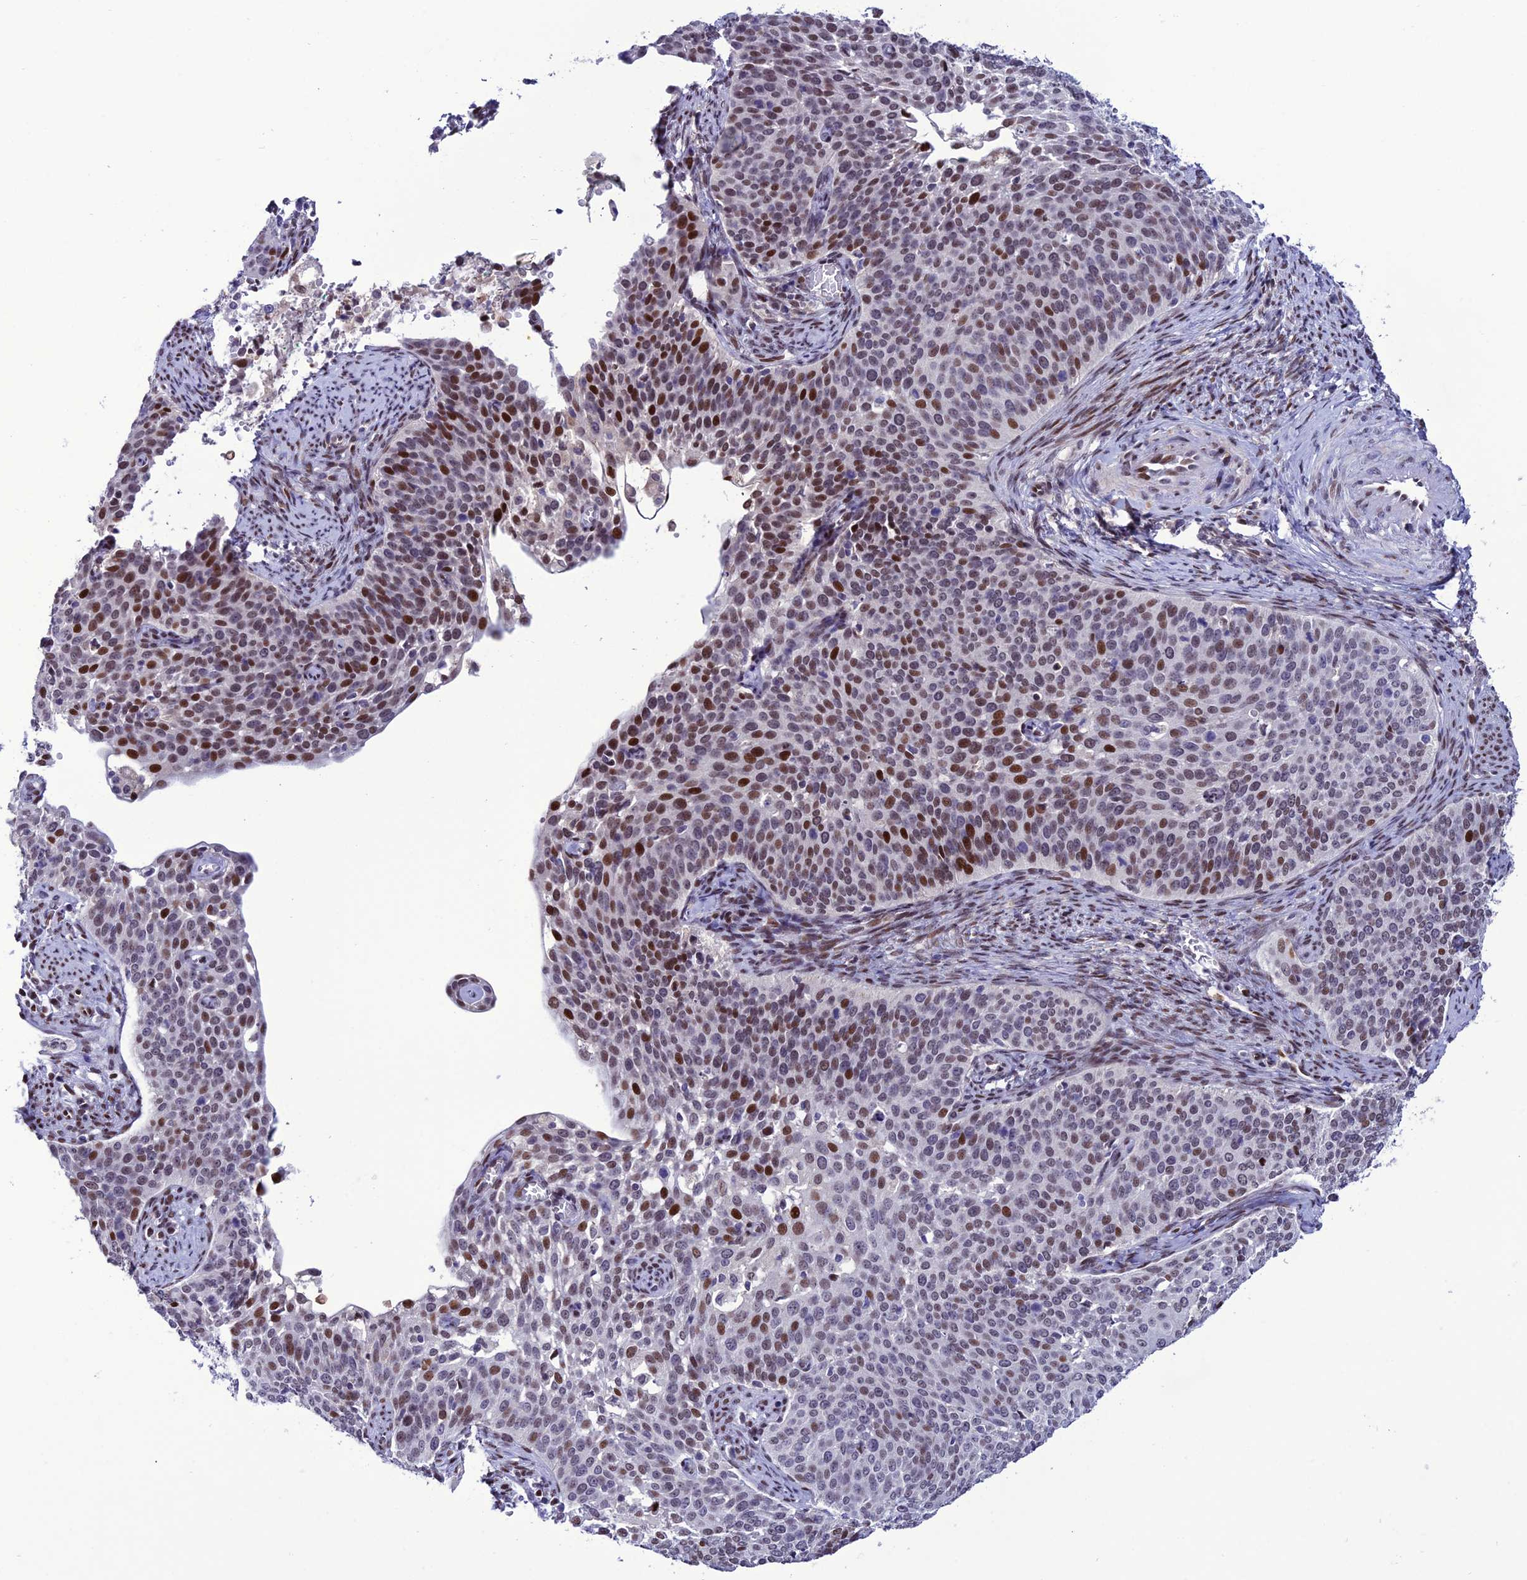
{"staining": {"intensity": "moderate", "quantity": "25%-75%", "location": "nuclear"}, "tissue": "cervical cancer", "cell_type": "Tumor cells", "image_type": "cancer", "snomed": [{"axis": "morphology", "description": "Squamous cell carcinoma, NOS"}, {"axis": "topography", "description": "Cervix"}], "caption": "An image of squamous cell carcinoma (cervical) stained for a protein reveals moderate nuclear brown staining in tumor cells.", "gene": "ZNF707", "patient": {"sex": "female", "age": 44}}